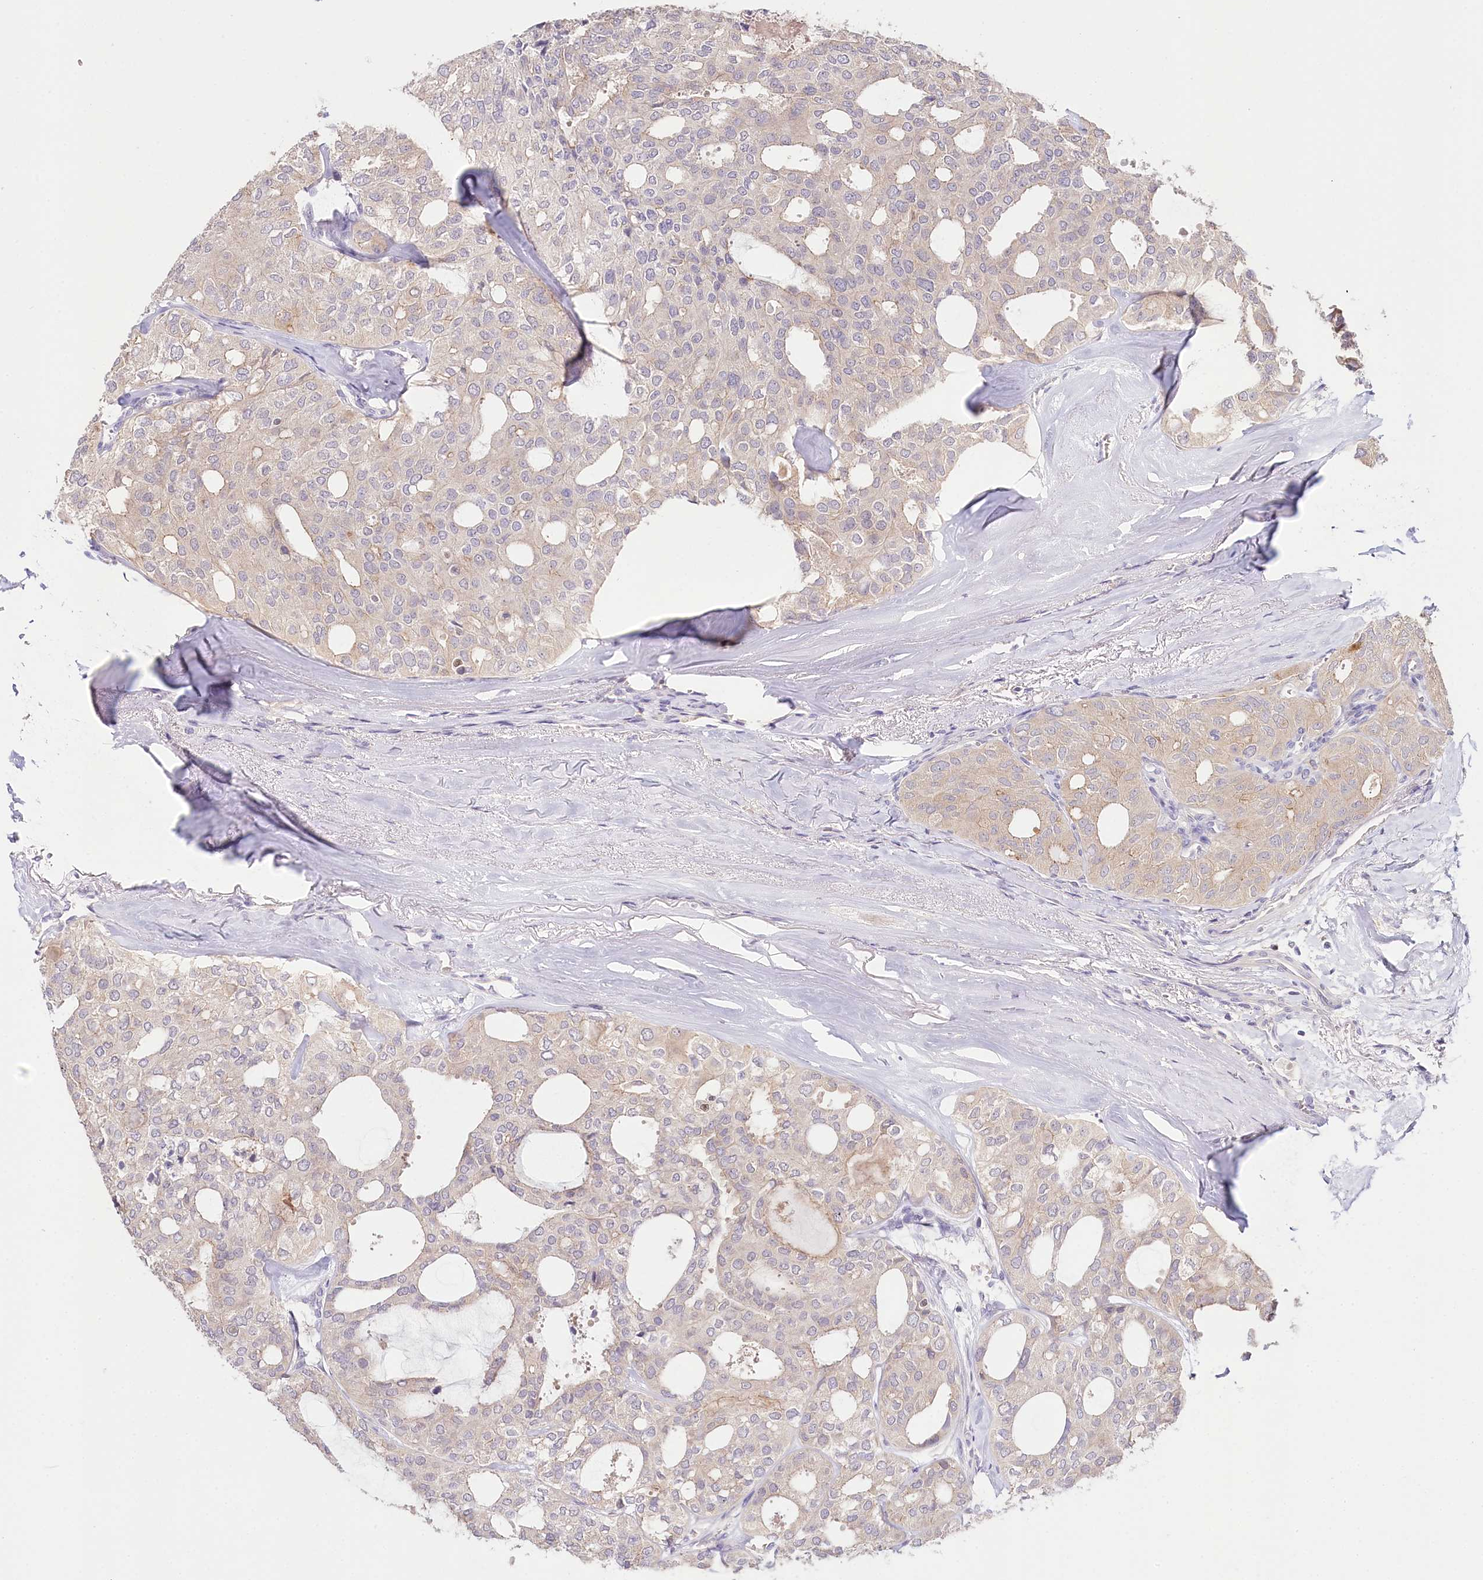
{"staining": {"intensity": "weak", "quantity": "<25%", "location": "cytoplasmic/membranous"}, "tissue": "thyroid cancer", "cell_type": "Tumor cells", "image_type": "cancer", "snomed": [{"axis": "morphology", "description": "Follicular adenoma carcinoma, NOS"}, {"axis": "topography", "description": "Thyroid gland"}], "caption": "There is no significant staining in tumor cells of follicular adenoma carcinoma (thyroid).", "gene": "DAPK1", "patient": {"sex": "male", "age": 75}}